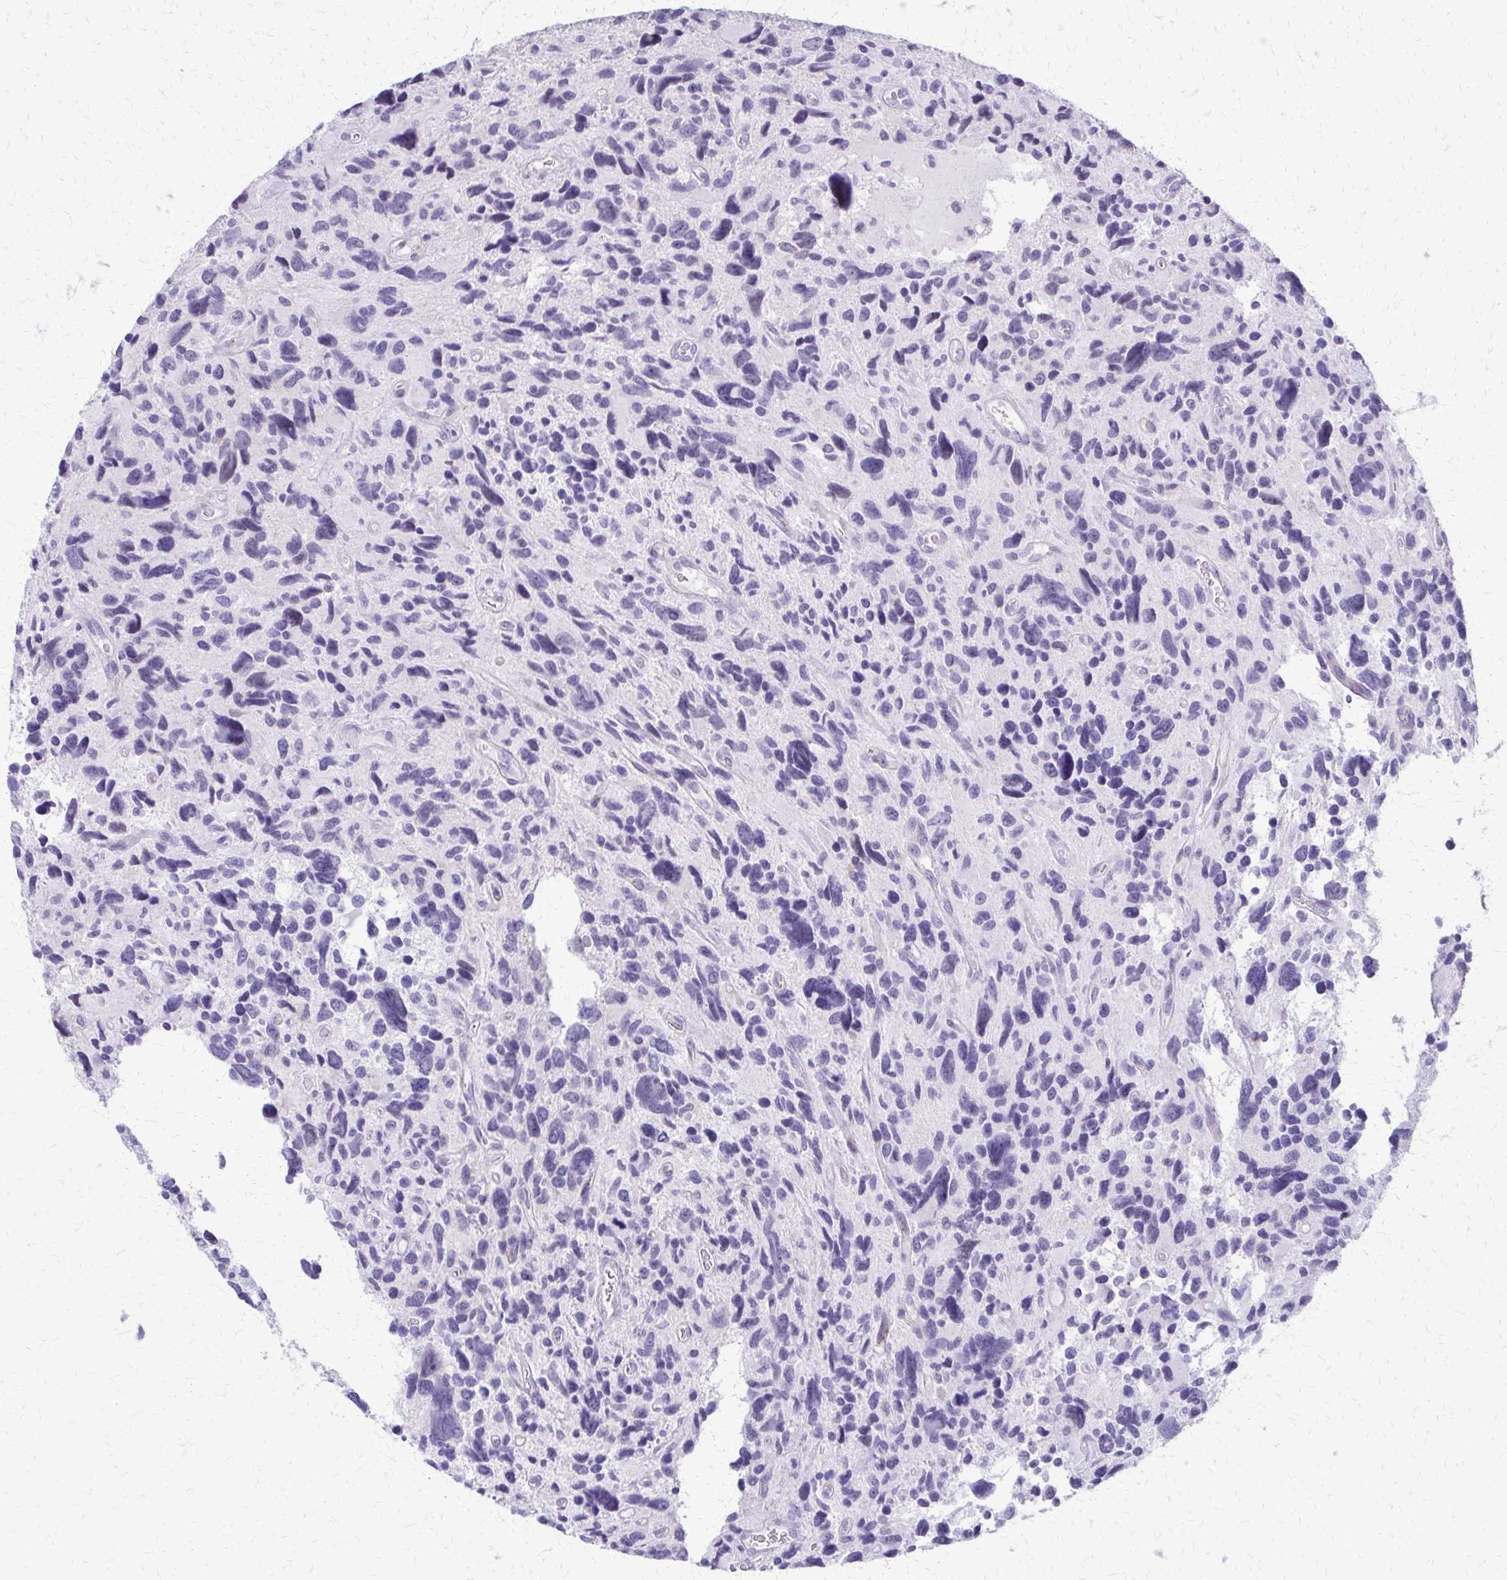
{"staining": {"intensity": "negative", "quantity": "none", "location": "none"}, "tissue": "glioma", "cell_type": "Tumor cells", "image_type": "cancer", "snomed": [{"axis": "morphology", "description": "Glioma, malignant, High grade"}, {"axis": "topography", "description": "Brain"}], "caption": "A photomicrograph of human malignant glioma (high-grade) is negative for staining in tumor cells.", "gene": "FAM162B", "patient": {"sex": "male", "age": 46}}